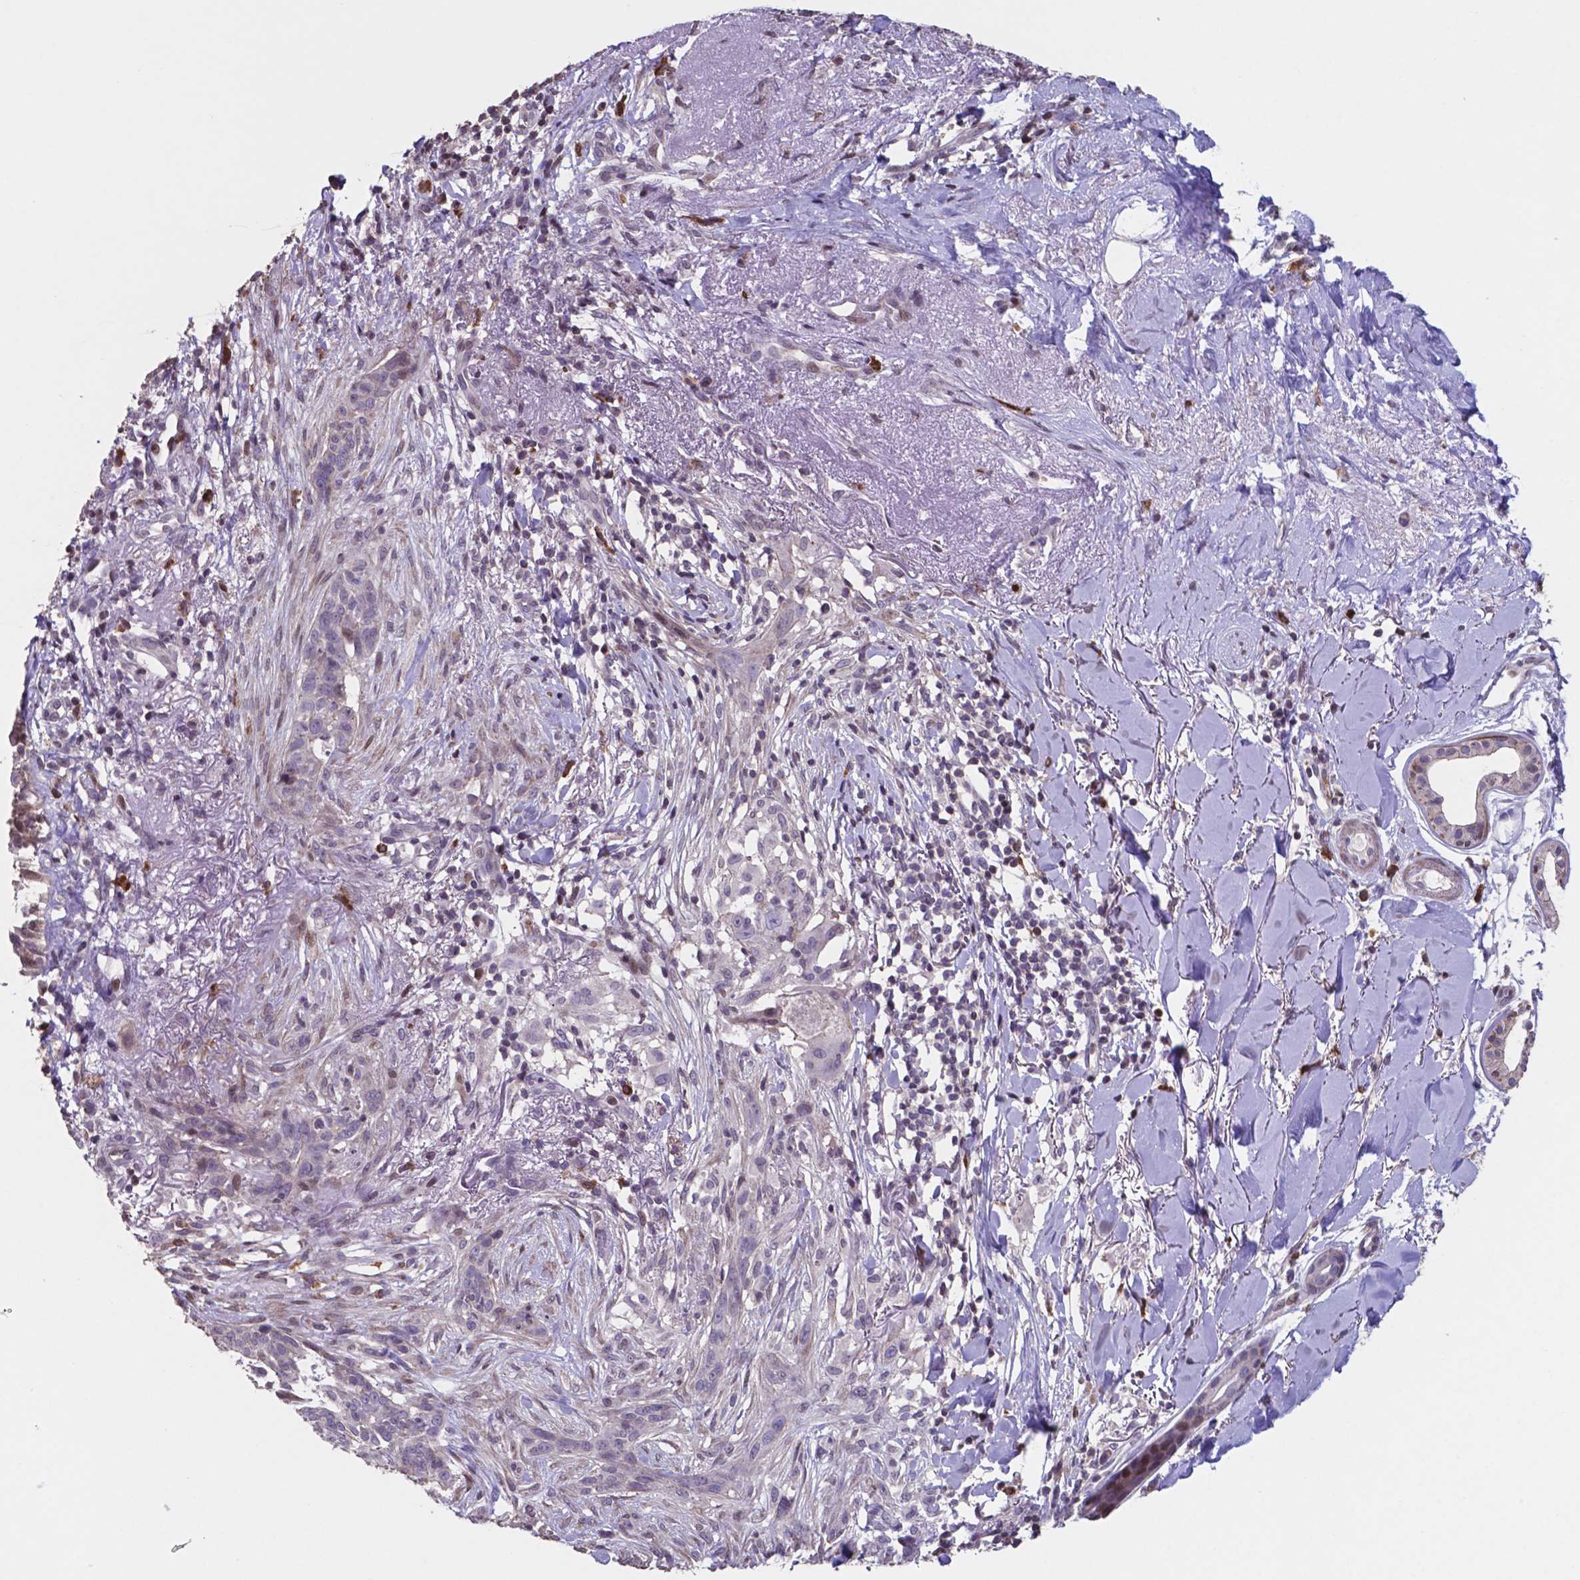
{"staining": {"intensity": "negative", "quantity": "none", "location": "none"}, "tissue": "skin cancer", "cell_type": "Tumor cells", "image_type": "cancer", "snomed": [{"axis": "morphology", "description": "Normal tissue, NOS"}, {"axis": "morphology", "description": "Basal cell carcinoma"}, {"axis": "topography", "description": "Skin"}], "caption": "A photomicrograph of basal cell carcinoma (skin) stained for a protein reveals no brown staining in tumor cells.", "gene": "MLC1", "patient": {"sex": "male", "age": 84}}